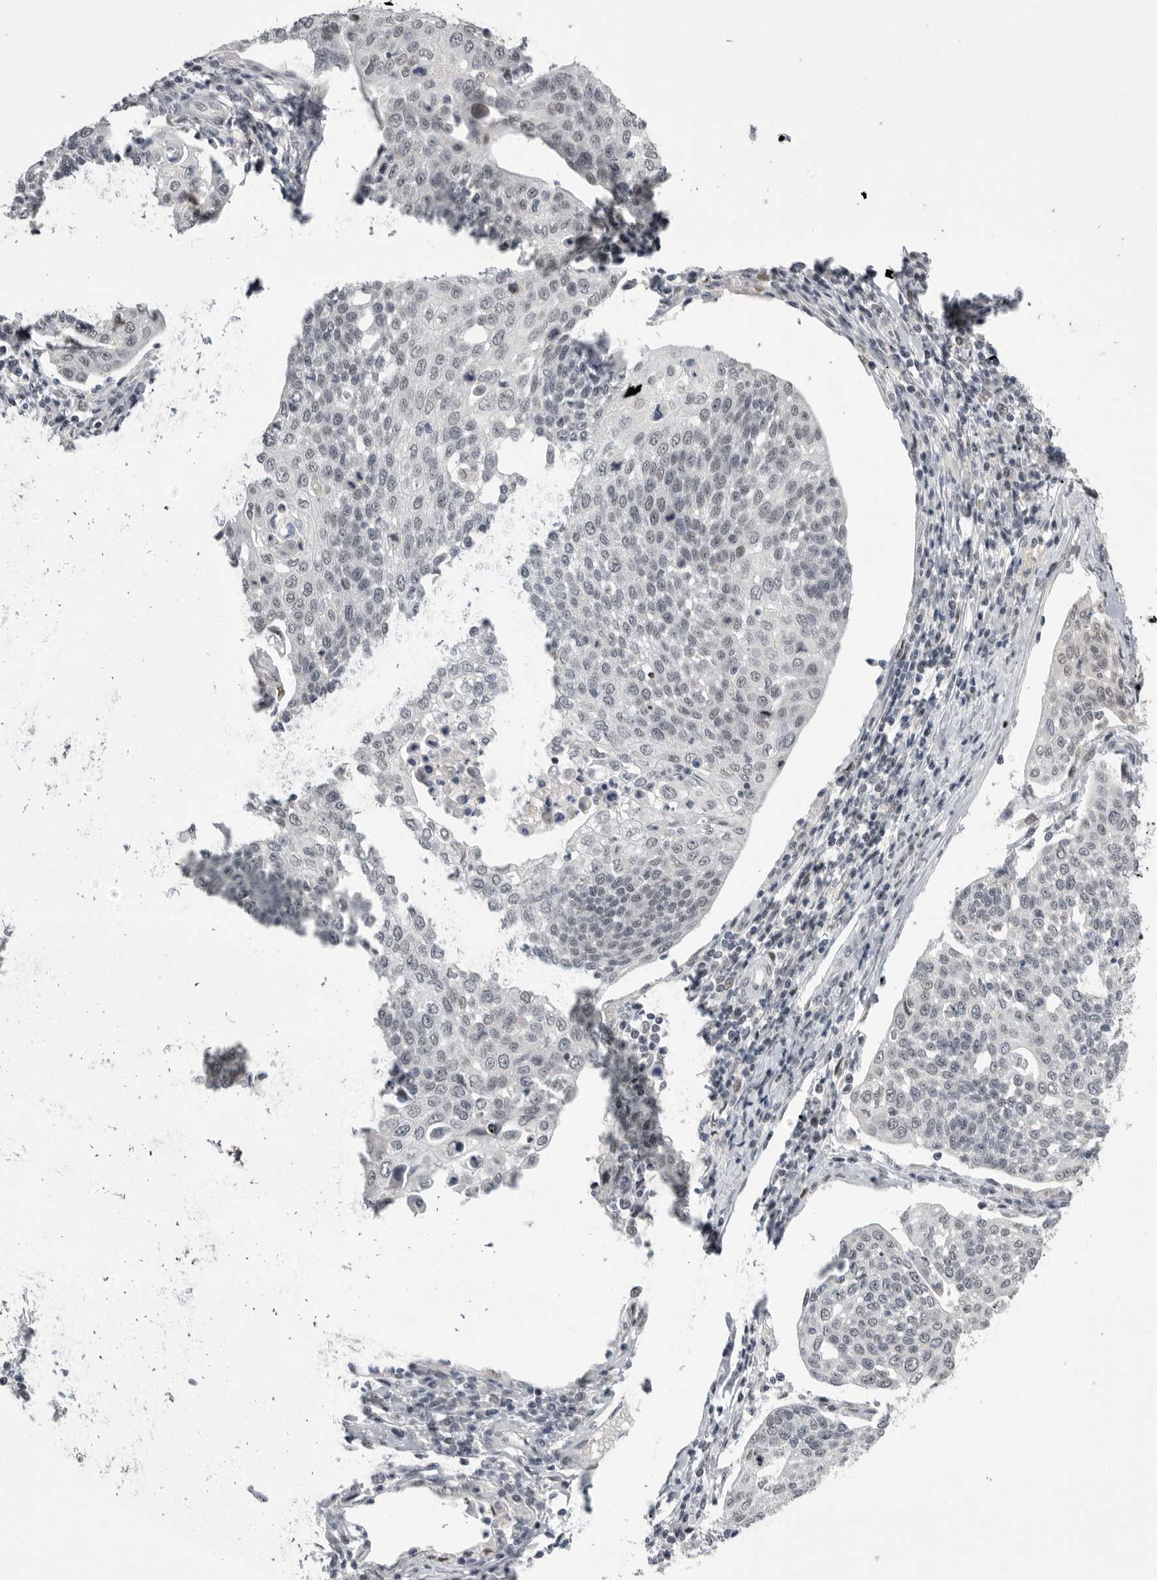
{"staining": {"intensity": "negative", "quantity": "none", "location": "none"}, "tissue": "cervical cancer", "cell_type": "Tumor cells", "image_type": "cancer", "snomed": [{"axis": "morphology", "description": "Squamous cell carcinoma, NOS"}, {"axis": "topography", "description": "Cervix"}], "caption": "The image shows no significant expression in tumor cells of squamous cell carcinoma (cervical).", "gene": "POU5F1", "patient": {"sex": "female", "age": 34}}